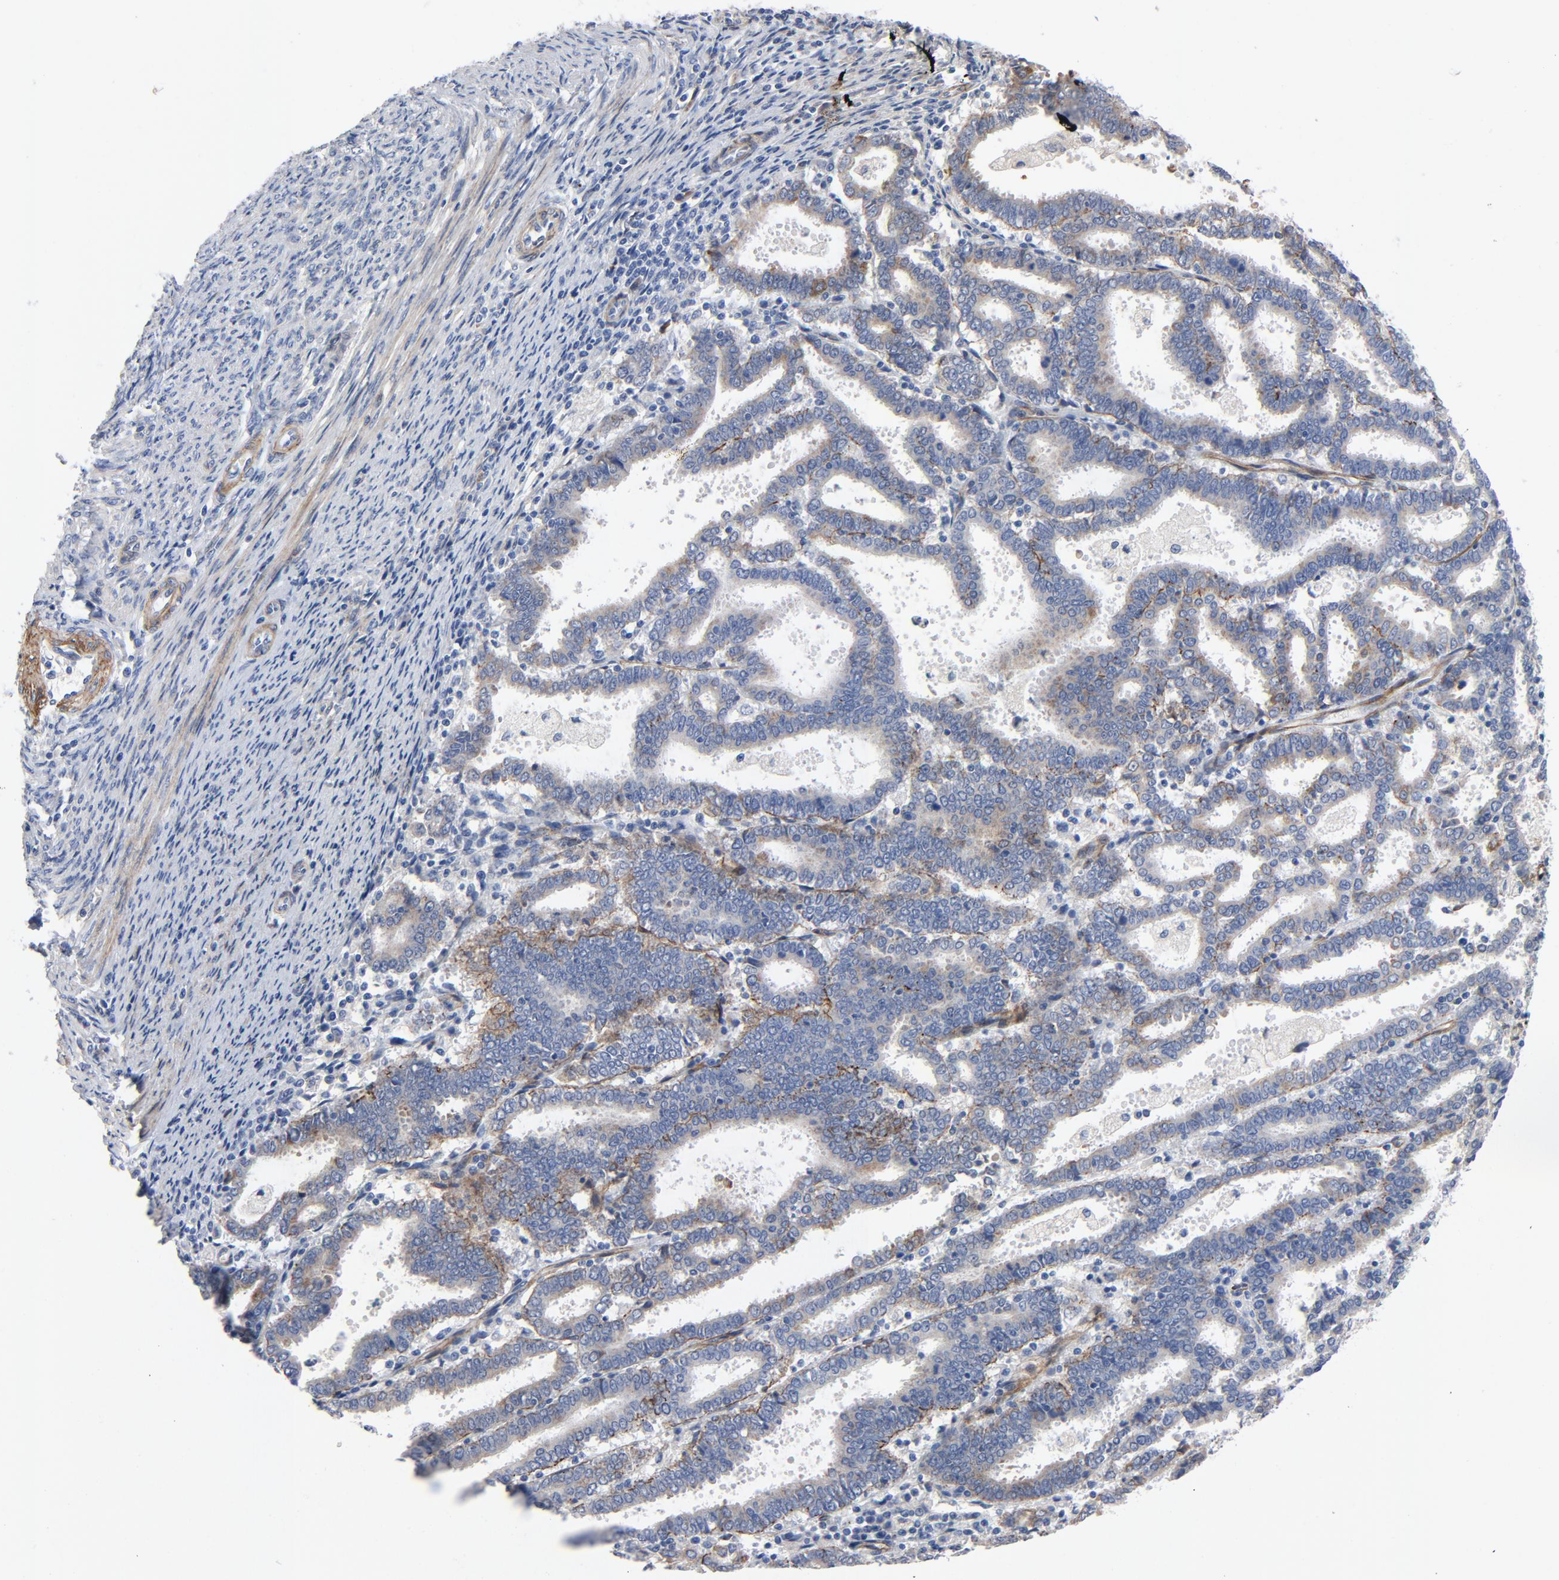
{"staining": {"intensity": "strong", "quantity": "<25%", "location": "cytoplasmic/membranous"}, "tissue": "endometrial cancer", "cell_type": "Tumor cells", "image_type": "cancer", "snomed": [{"axis": "morphology", "description": "Adenocarcinoma, NOS"}, {"axis": "topography", "description": "Uterus"}], "caption": "A brown stain shows strong cytoplasmic/membranous positivity of a protein in human endometrial adenocarcinoma tumor cells.", "gene": "LAMC1", "patient": {"sex": "female", "age": 83}}